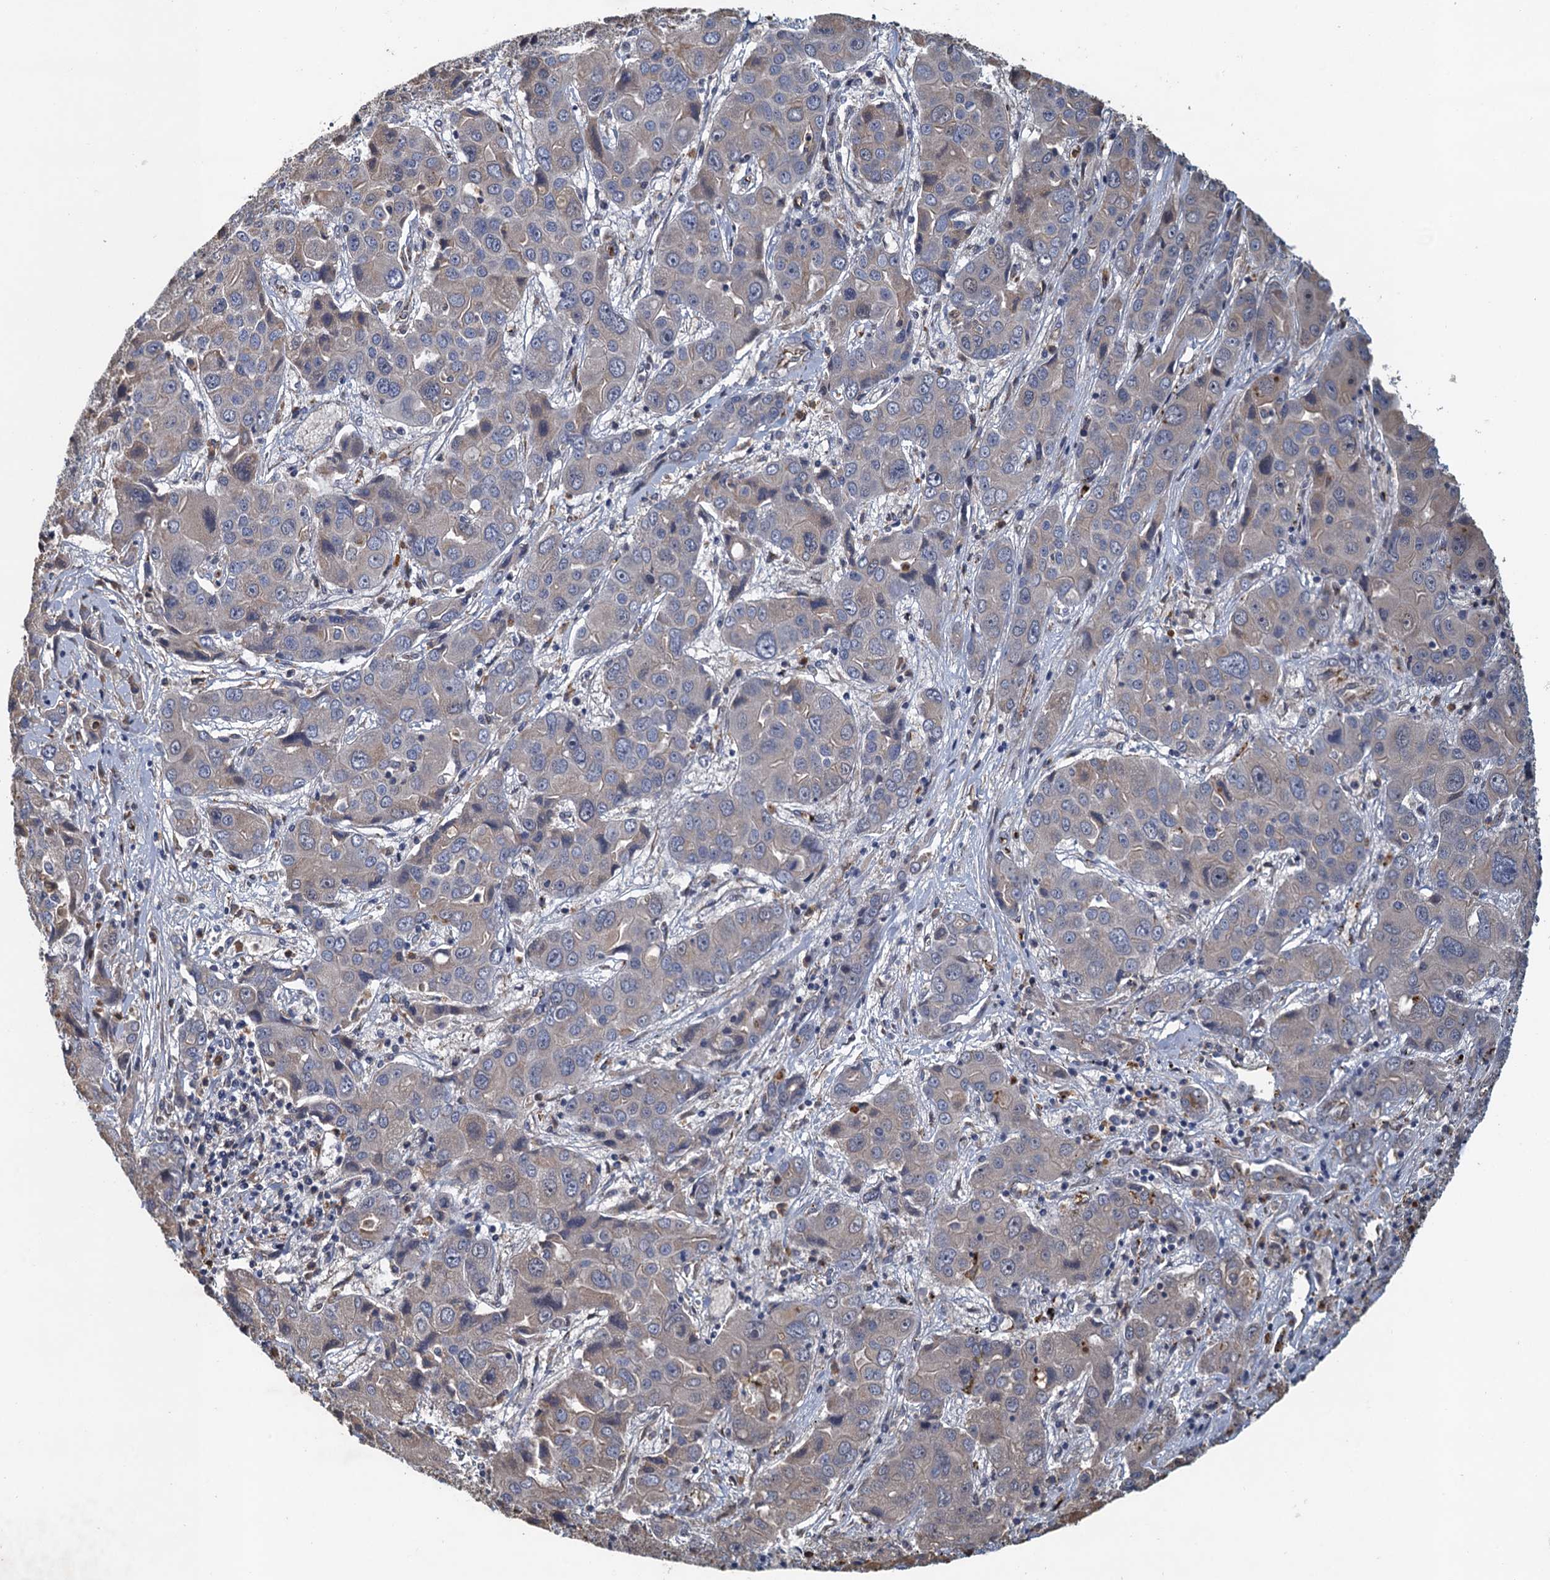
{"staining": {"intensity": "weak", "quantity": "<25%", "location": "cytoplasmic/membranous"}, "tissue": "liver cancer", "cell_type": "Tumor cells", "image_type": "cancer", "snomed": [{"axis": "morphology", "description": "Cholangiocarcinoma"}, {"axis": "topography", "description": "Liver"}], "caption": "Immunohistochemistry of liver cancer (cholangiocarcinoma) reveals no positivity in tumor cells.", "gene": "ACSBG1", "patient": {"sex": "male", "age": 67}}